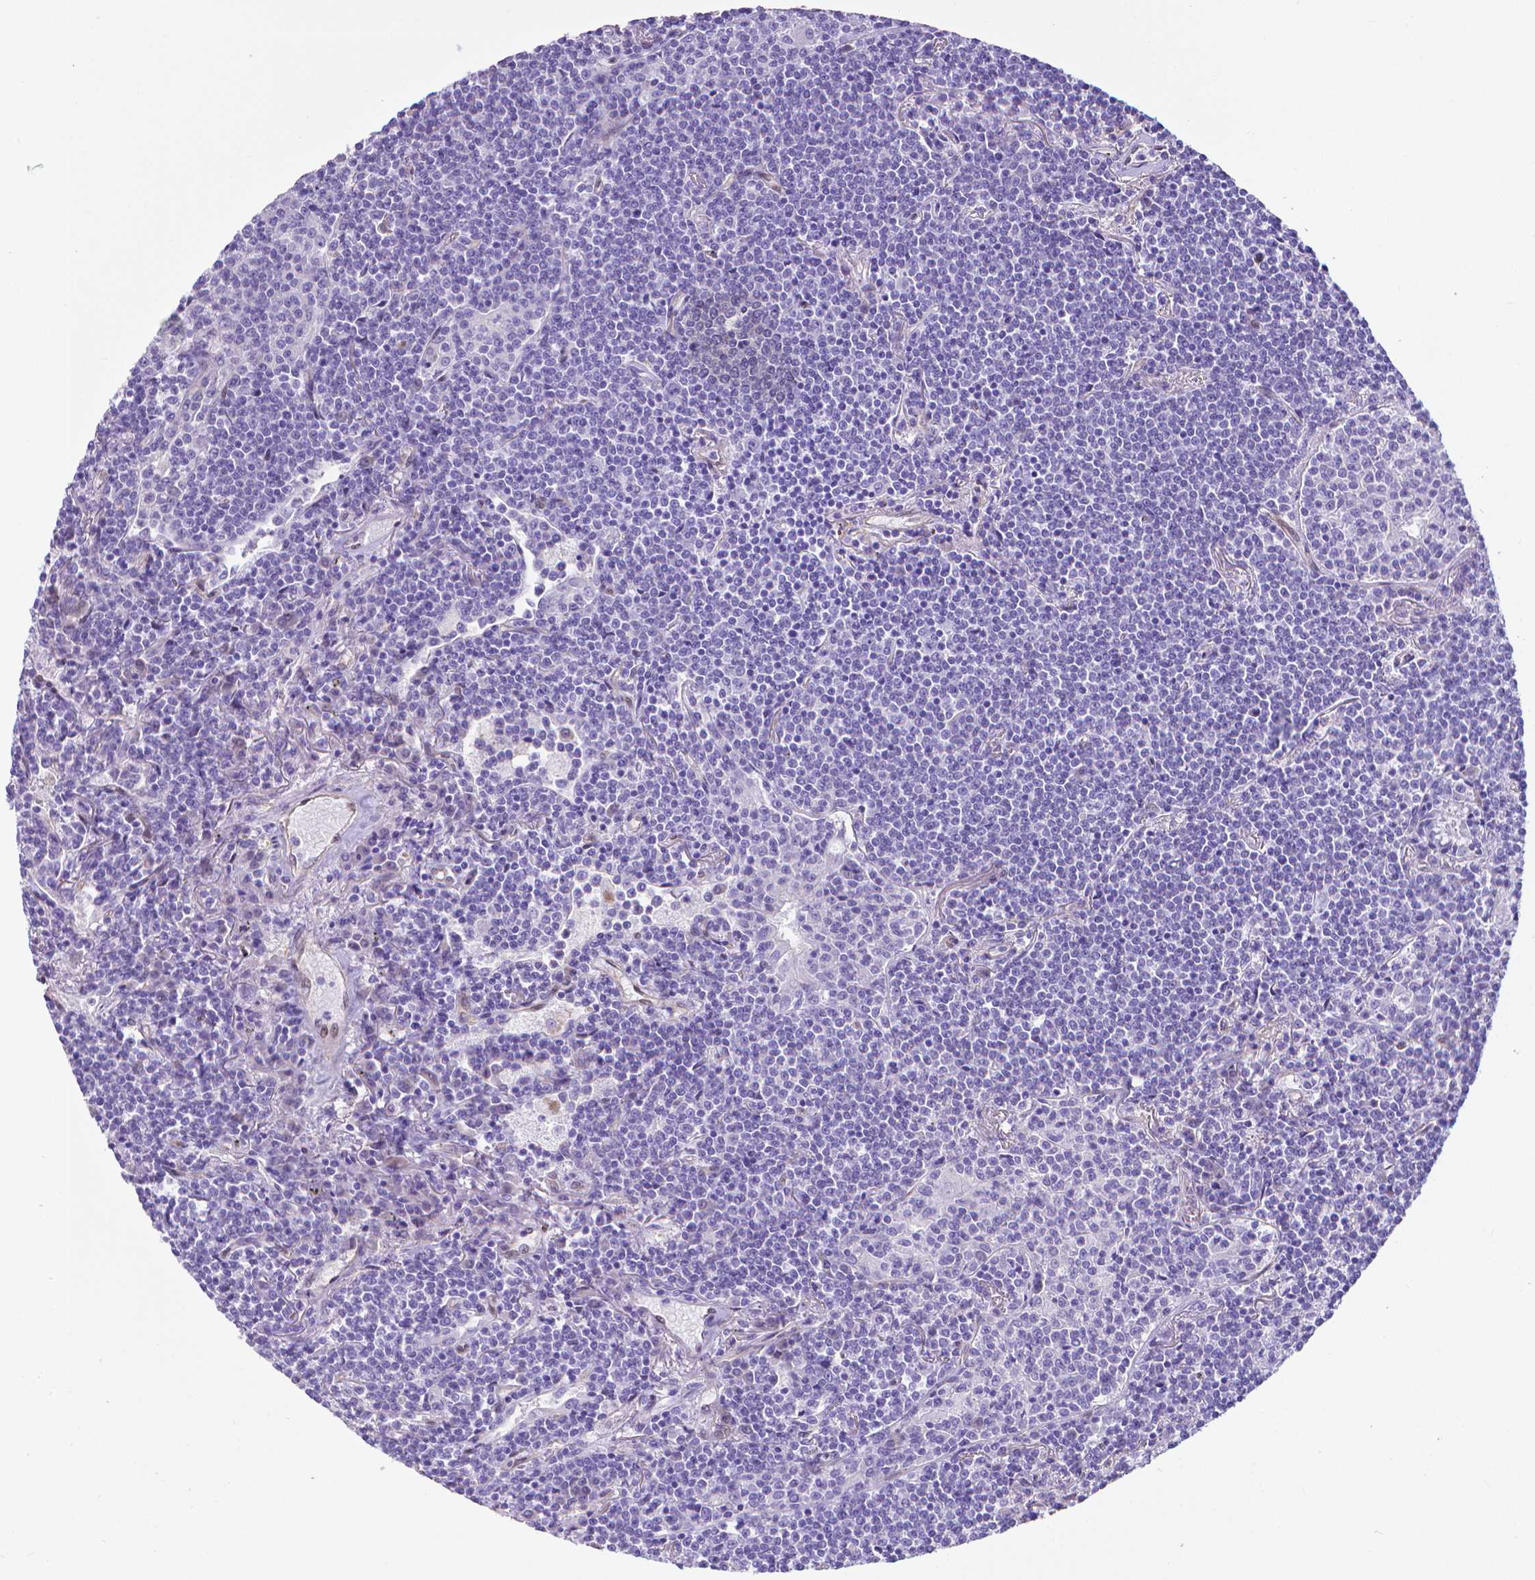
{"staining": {"intensity": "negative", "quantity": "none", "location": "none"}, "tissue": "lymphoma", "cell_type": "Tumor cells", "image_type": "cancer", "snomed": [{"axis": "morphology", "description": "Malignant lymphoma, non-Hodgkin's type, Low grade"}, {"axis": "topography", "description": "Lung"}], "caption": "This micrograph is of lymphoma stained with IHC to label a protein in brown with the nuclei are counter-stained blue. There is no positivity in tumor cells.", "gene": "CLIC4", "patient": {"sex": "female", "age": 71}}